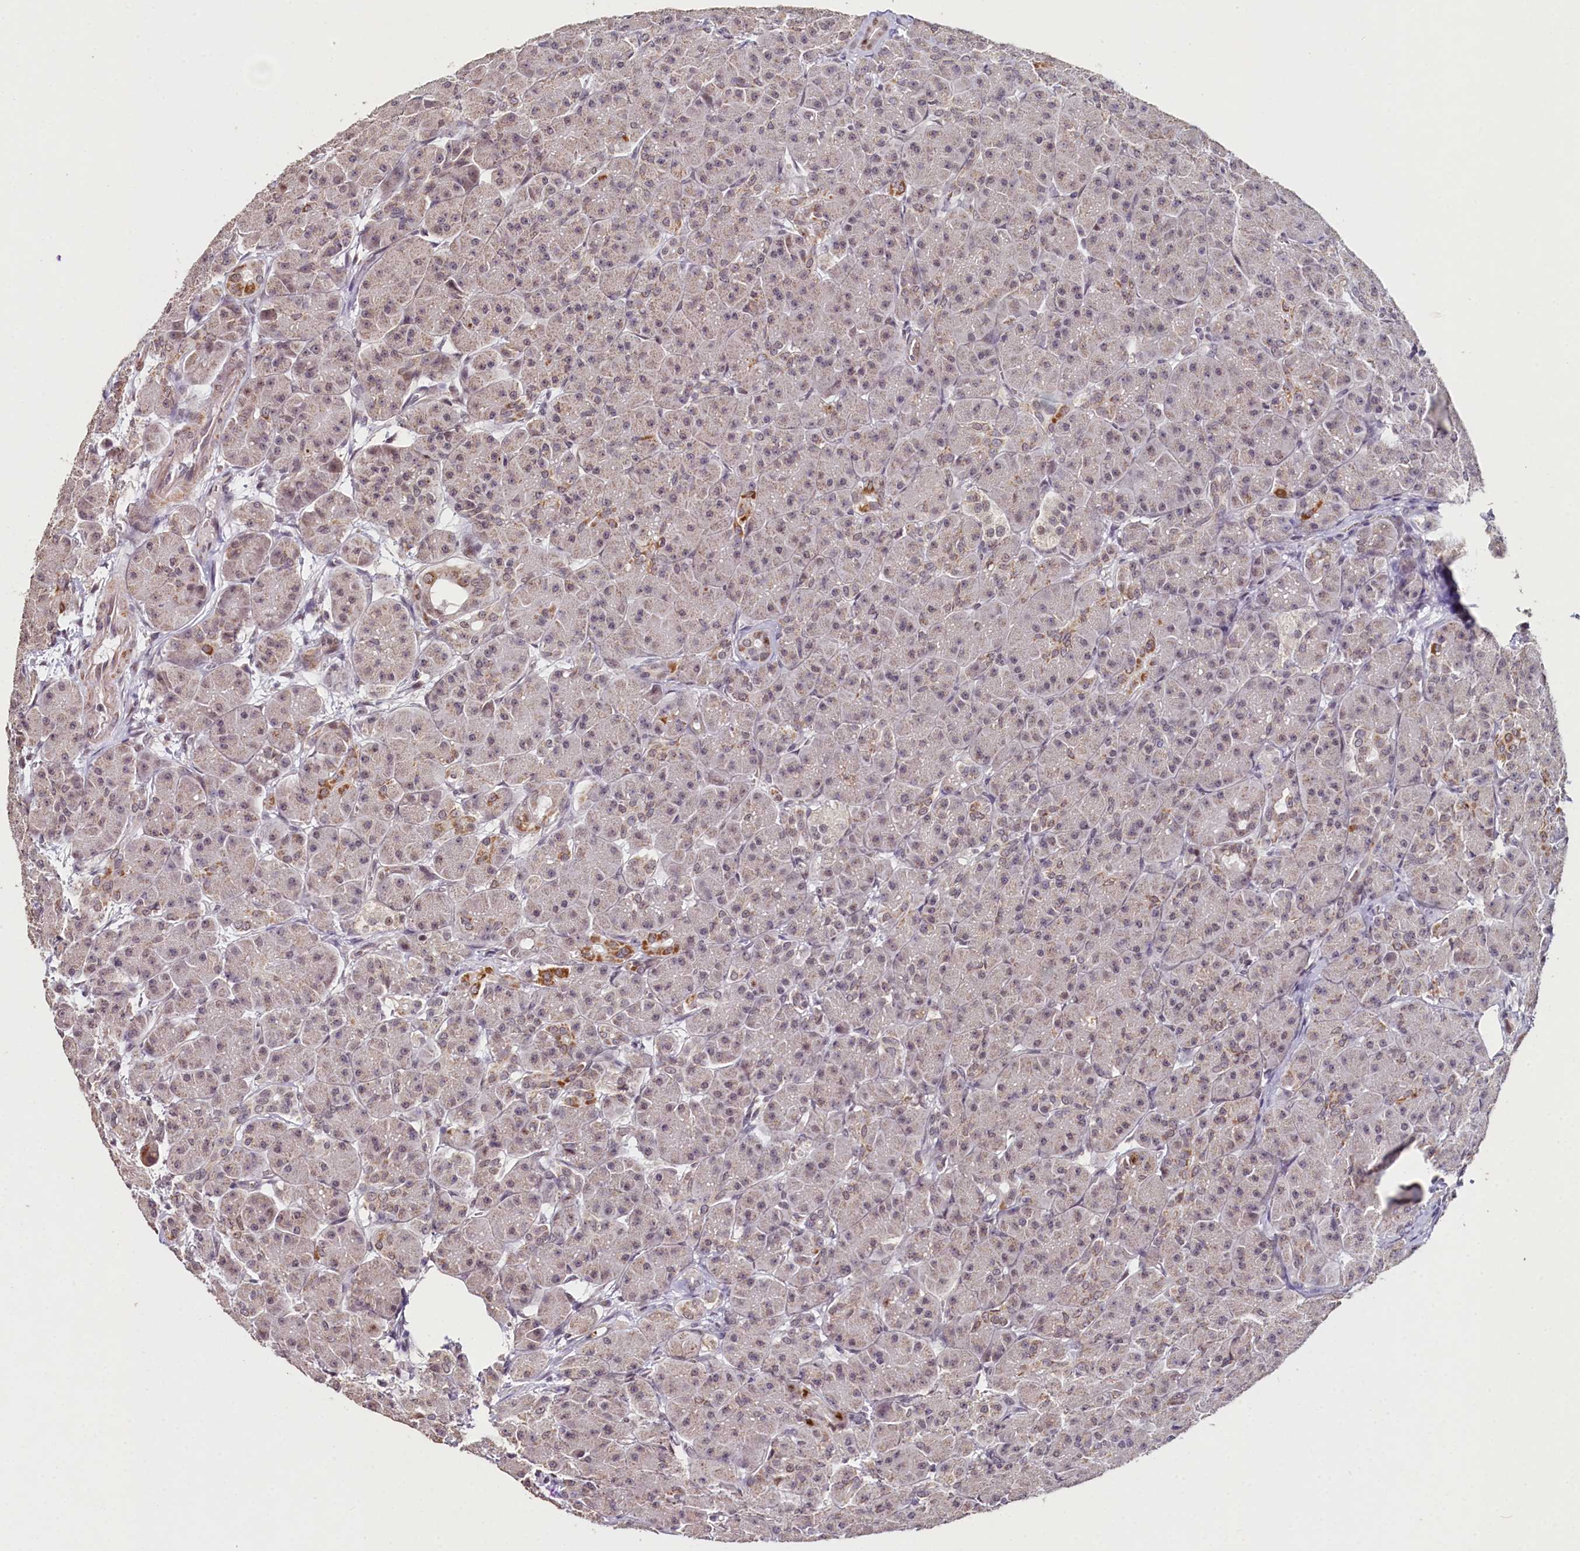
{"staining": {"intensity": "moderate", "quantity": "<25%", "location": "cytoplasmic/membranous,nuclear"}, "tissue": "pancreas", "cell_type": "Exocrine glandular cells", "image_type": "normal", "snomed": [{"axis": "morphology", "description": "Normal tissue, NOS"}, {"axis": "topography", "description": "Pancreas"}], "caption": "Protein staining of unremarkable pancreas exhibits moderate cytoplasmic/membranous,nuclear positivity in about <25% of exocrine glandular cells. The staining was performed using DAB (3,3'-diaminobenzidine), with brown indicating positive protein expression. Nuclei are stained blue with hematoxylin.", "gene": "PDE6D", "patient": {"sex": "male", "age": 63}}